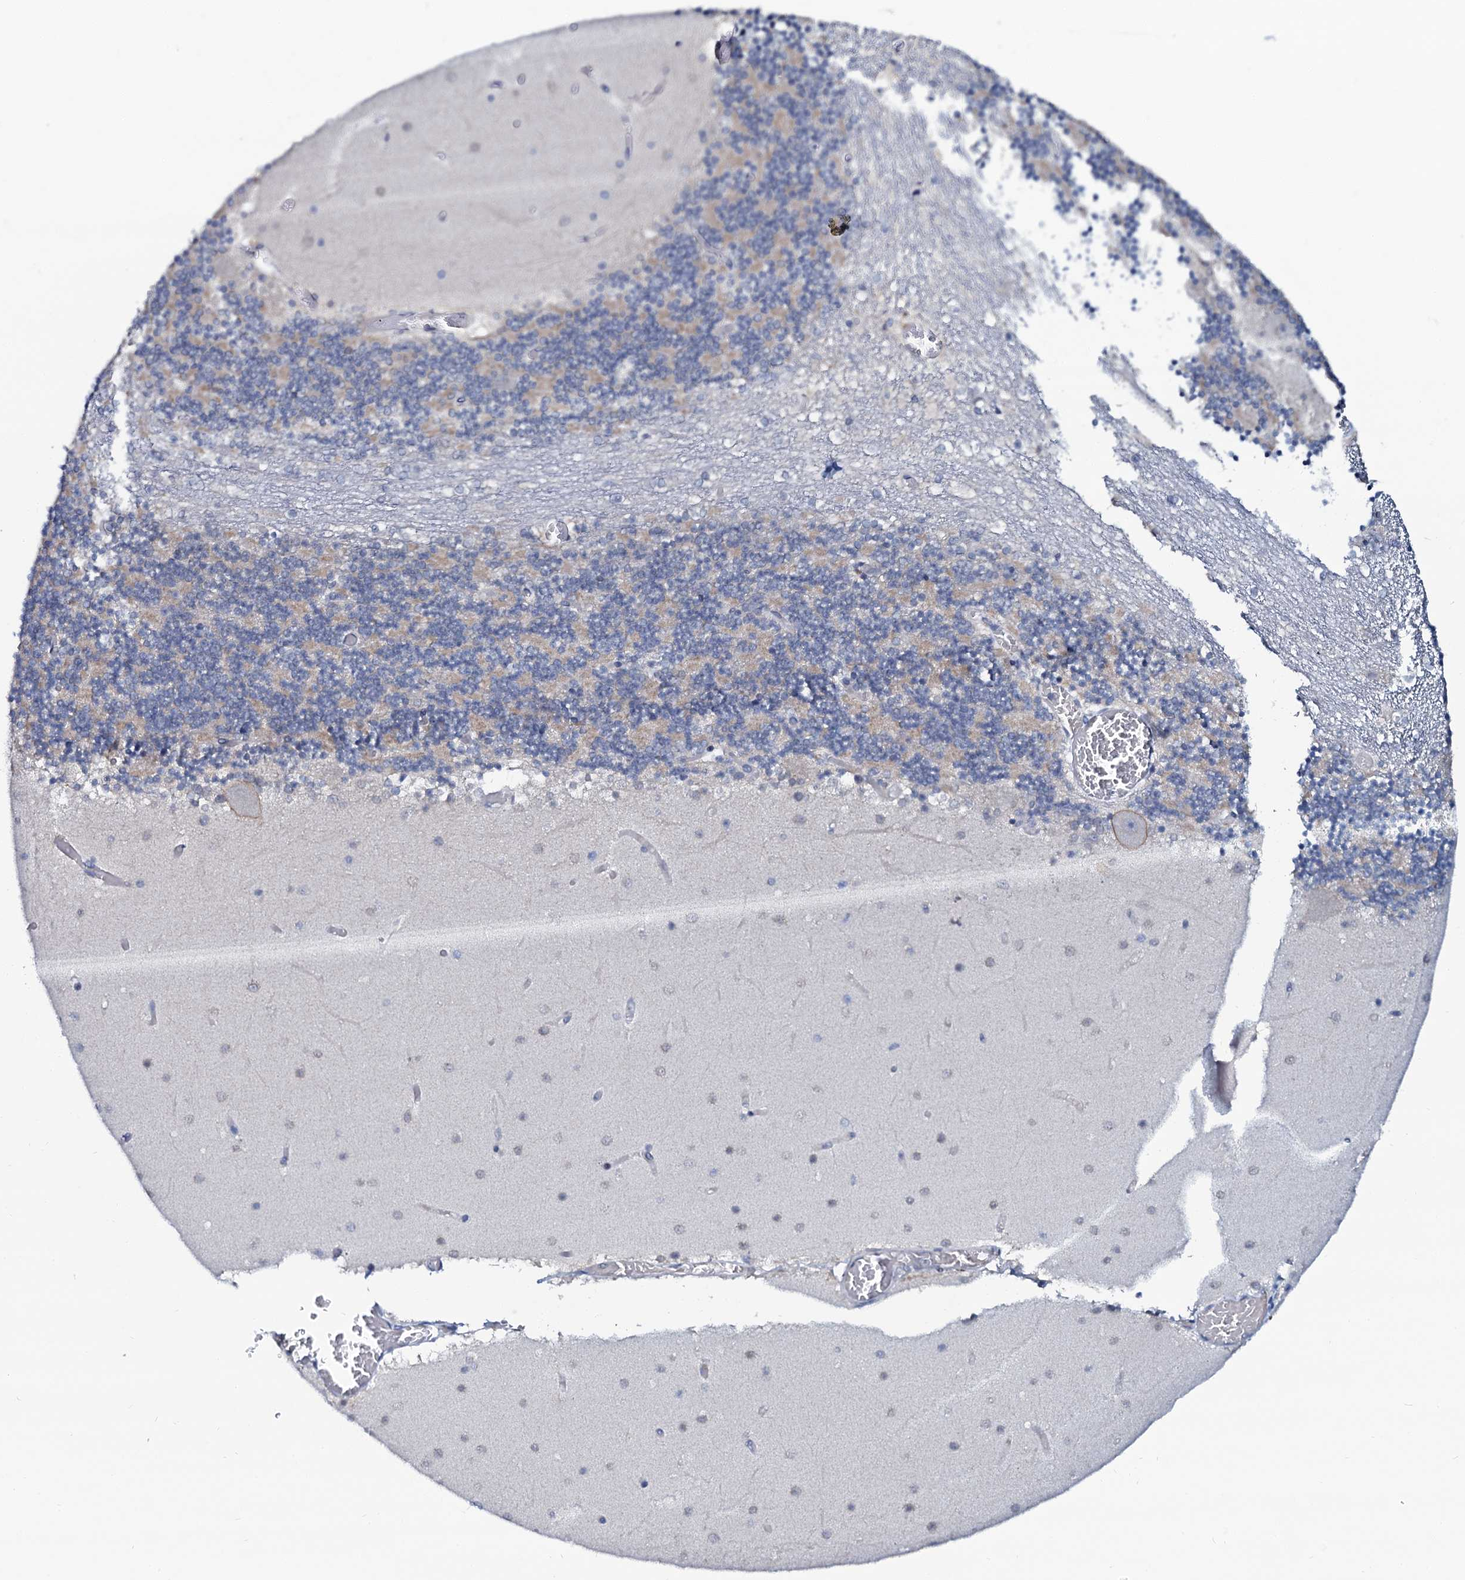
{"staining": {"intensity": "weak", "quantity": "25%-75%", "location": "cytoplasmic/membranous"}, "tissue": "cerebellum", "cell_type": "Cells in granular layer", "image_type": "normal", "snomed": [{"axis": "morphology", "description": "Normal tissue, NOS"}, {"axis": "topography", "description": "Cerebellum"}], "caption": "An image of cerebellum stained for a protein demonstrates weak cytoplasmic/membranous brown staining in cells in granular layer. The staining is performed using DAB brown chromogen to label protein expression. The nuclei are counter-stained blue using hematoxylin.", "gene": "C10orf88", "patient": {"sex": "female", "age": 28}}